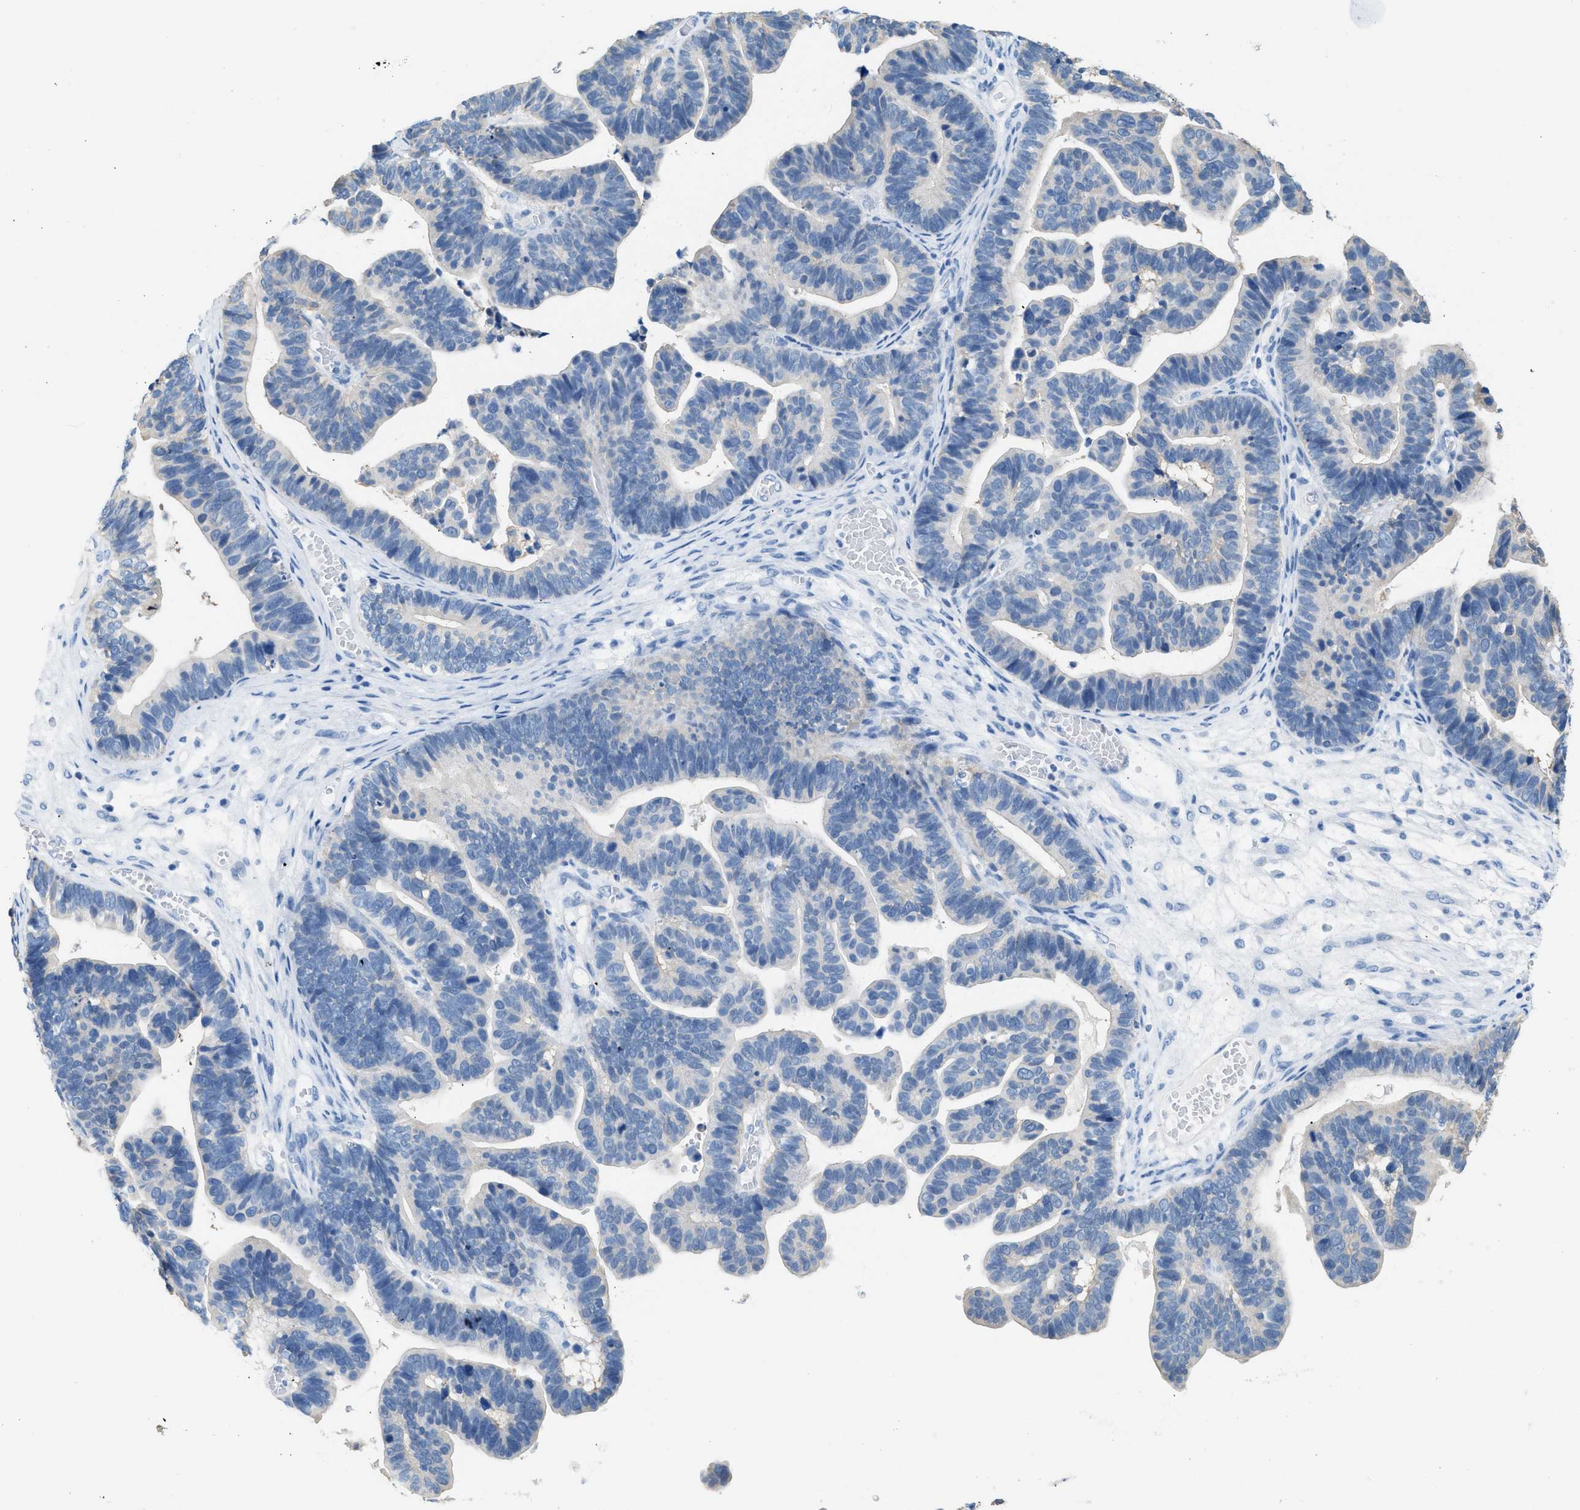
{"staining": {"intensity": "negative", "quantity": "none", "location": "none"}, "tissue": "ovarian cancer", "cell_type": "Tumor cells", "image_type": "cancer", "snomed": [{"axis": "morphology", "description": "Cystadenocarcinoma, serous, NOS"}, {"axis": "topography", "description": "Ovary"}], "caption": "Immunohistochemistry (IHC) of human ovarian serous cystadenocarcinoma displays no expression in tumor cells.", "gene": "SPAM1", "patient": {"sex": "female", "age": 56}}